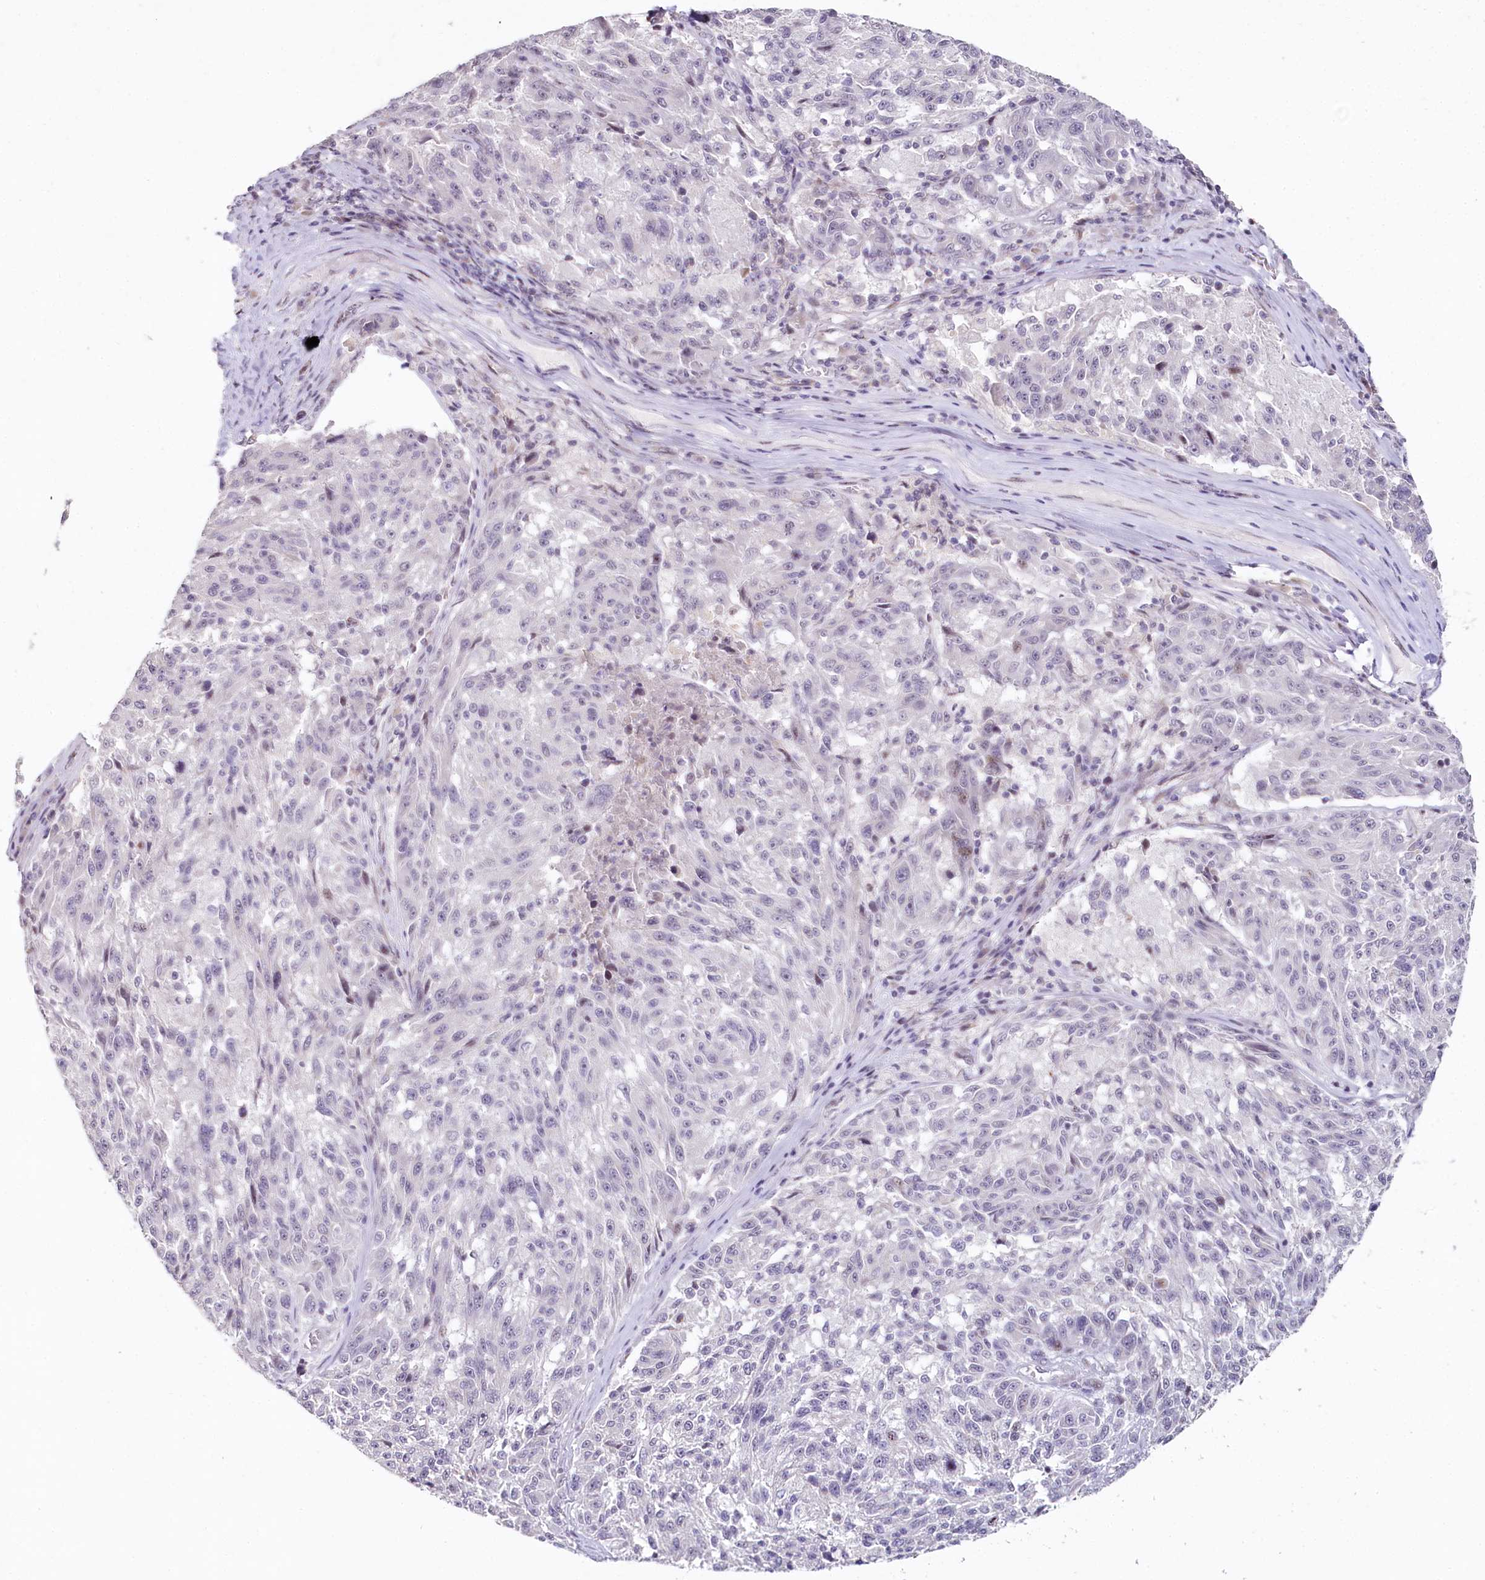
{"staining": {"intensity": "negative", "quantity": "none", "location": "none"}, "tissue": "melanoma", "cell_type": "Tumor cells", "image_type": "cancer", "snomed": [{"axis": "morphology", "description": "Malignant melanoma, NOS"}, {"axis": "topography", "description": "Skin"}], "caption": "An immunohistochemistry micrograph of melanoma is shown. There is no staining in tumor cells of melanoma. Brightfield microscopy of immunohistochemistry (IHC) stained with DAB (brown) and hematoxylin (blue), captured at high magnification.", "gene": "HPD", "patient": {"sex": "male", "age": 53}}